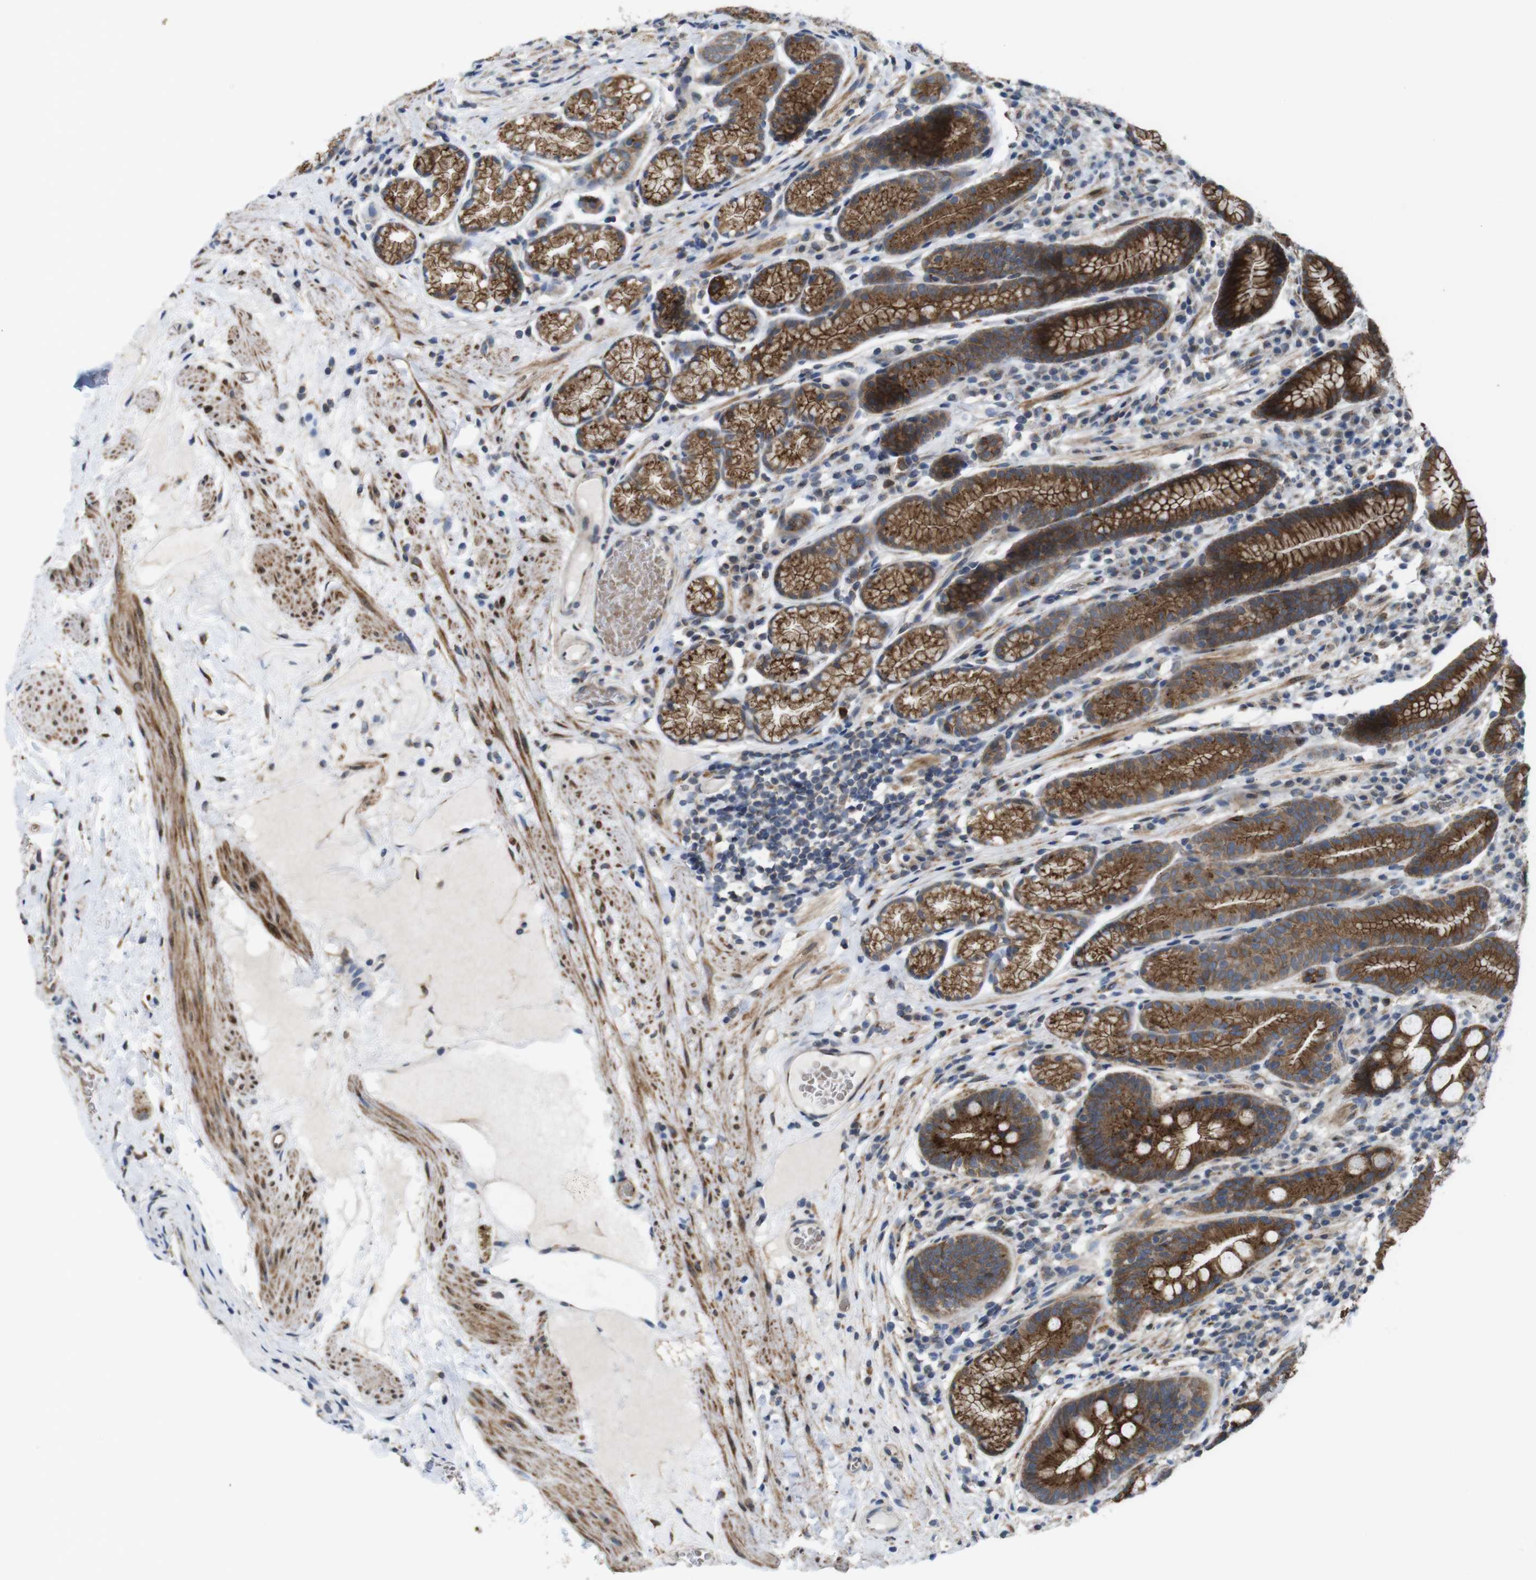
{"staining": {"intensity": "moderate", "quantity": ">75%", "location": "cytoplasmic/membranous"}, "tissue": "stomach", "cell_type": "Glandular cells", "image_type": "normal", "snomed": [{"axis": "morphology", "description": "Normal tissue, NOS"}, {"axis": "topography", "description": "Stomach, lower"}], "caption": "Moderate cytoplasmic/membranous protein expression is seen in approximately >75% of glandular cells in stomach.", "gene": "EFCAB14", "patient": {"sex": "male", "age": 52}}